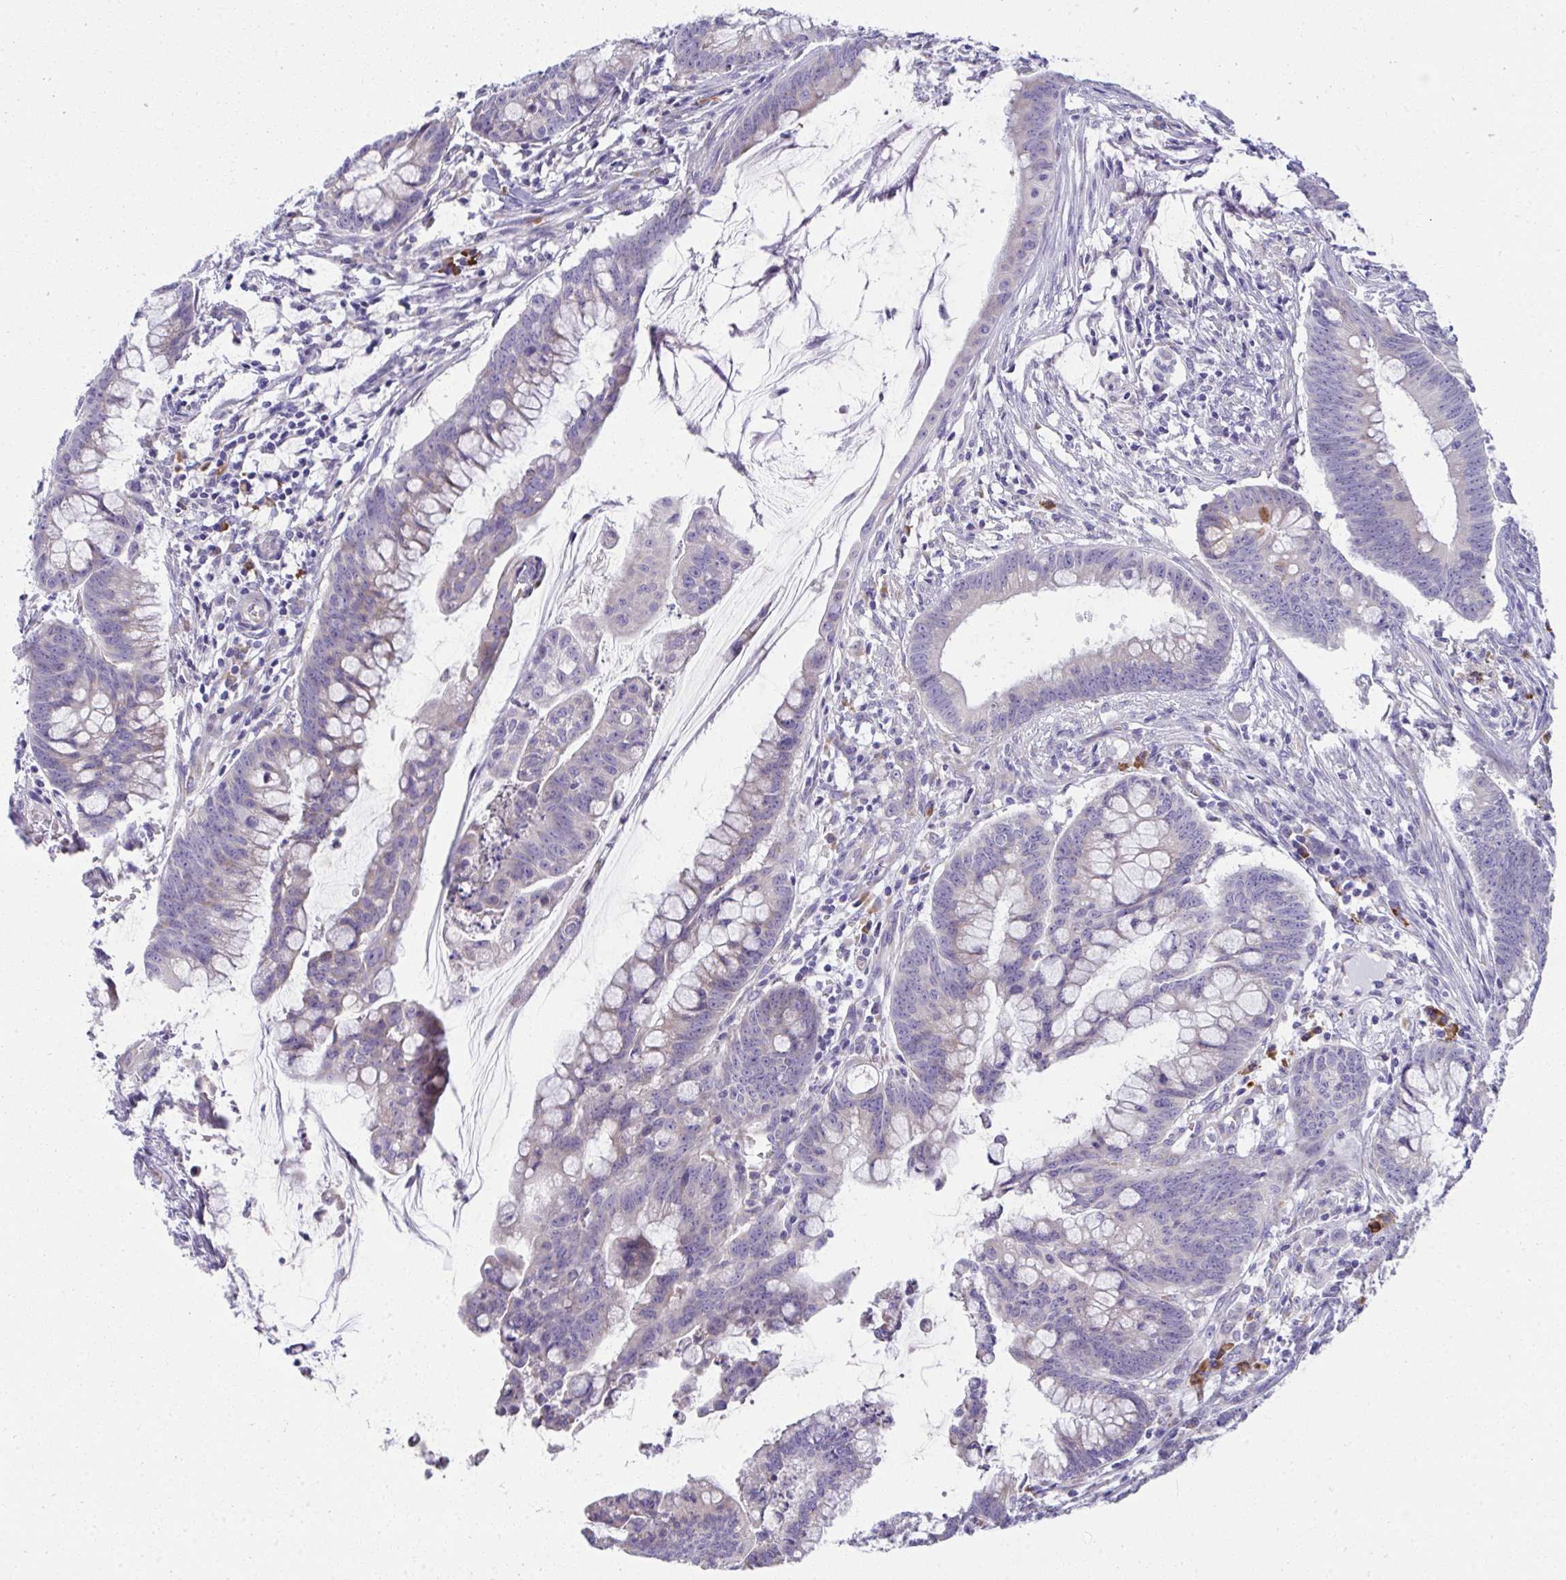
{"staining": {"intensity": "negative", "quantity": "none", "location": "none"}, "tissue": "colorectal cancer", "cell_type": "Tumor cells", "image_type": "cancer", "snomed": [{"axis": "morphology", "description": "Adenocarcinoma, NOS"}, {"axis": "topography", "description": "Colon"}], "caption": "A micrograph of human colorectal cancer (adenocarcinoma) is negative for staining in tumor cells.", "gene": "FASLG", "patient": {"sex": "male", "age": 62}}